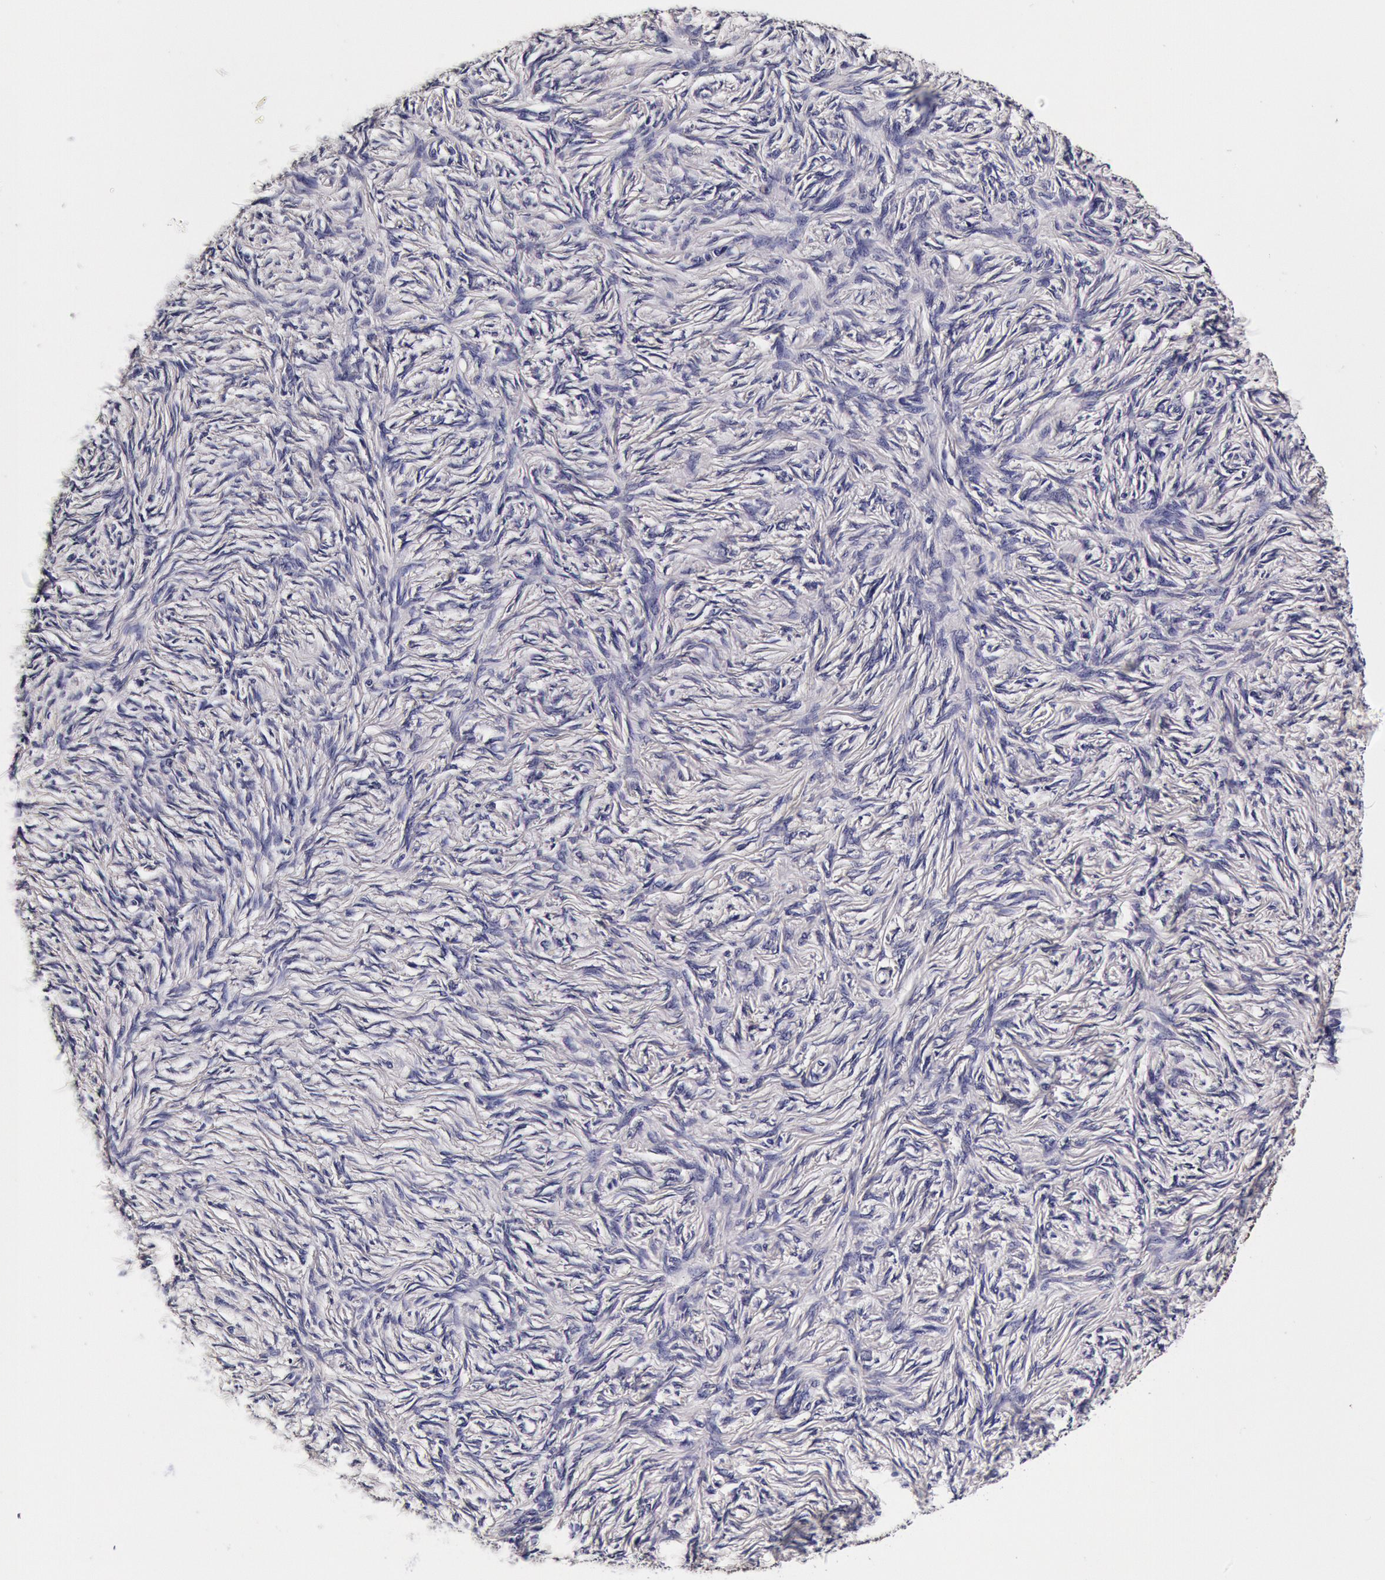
{"staining": {"intensity": "negative", "quantity": "none", "location": "none"}, "tissue": "ovarian cancer", "cell_type": "Tumor cells", "image_type": "cancer", "snomed": [{"axis": "morphology", "description": "Normal tissue, NOS"}, {"axis": "morphology", "description": "Cystadenocarcinoma, serous, NOS"}, {"axis": "topography", "description": "Ovary"}], "caption": "High power microscopy micrograph of an immunohistochemistry micrograph of serous cystadenocarcinoma (ovarian), revealing no significant positivity in tumor cells. The staining is performed using DAB brown chromogen with nuclei counter-stained in using hematoxylin.", "gene": "CCDC22", "patient": {"sex": "female", "age": 62}}